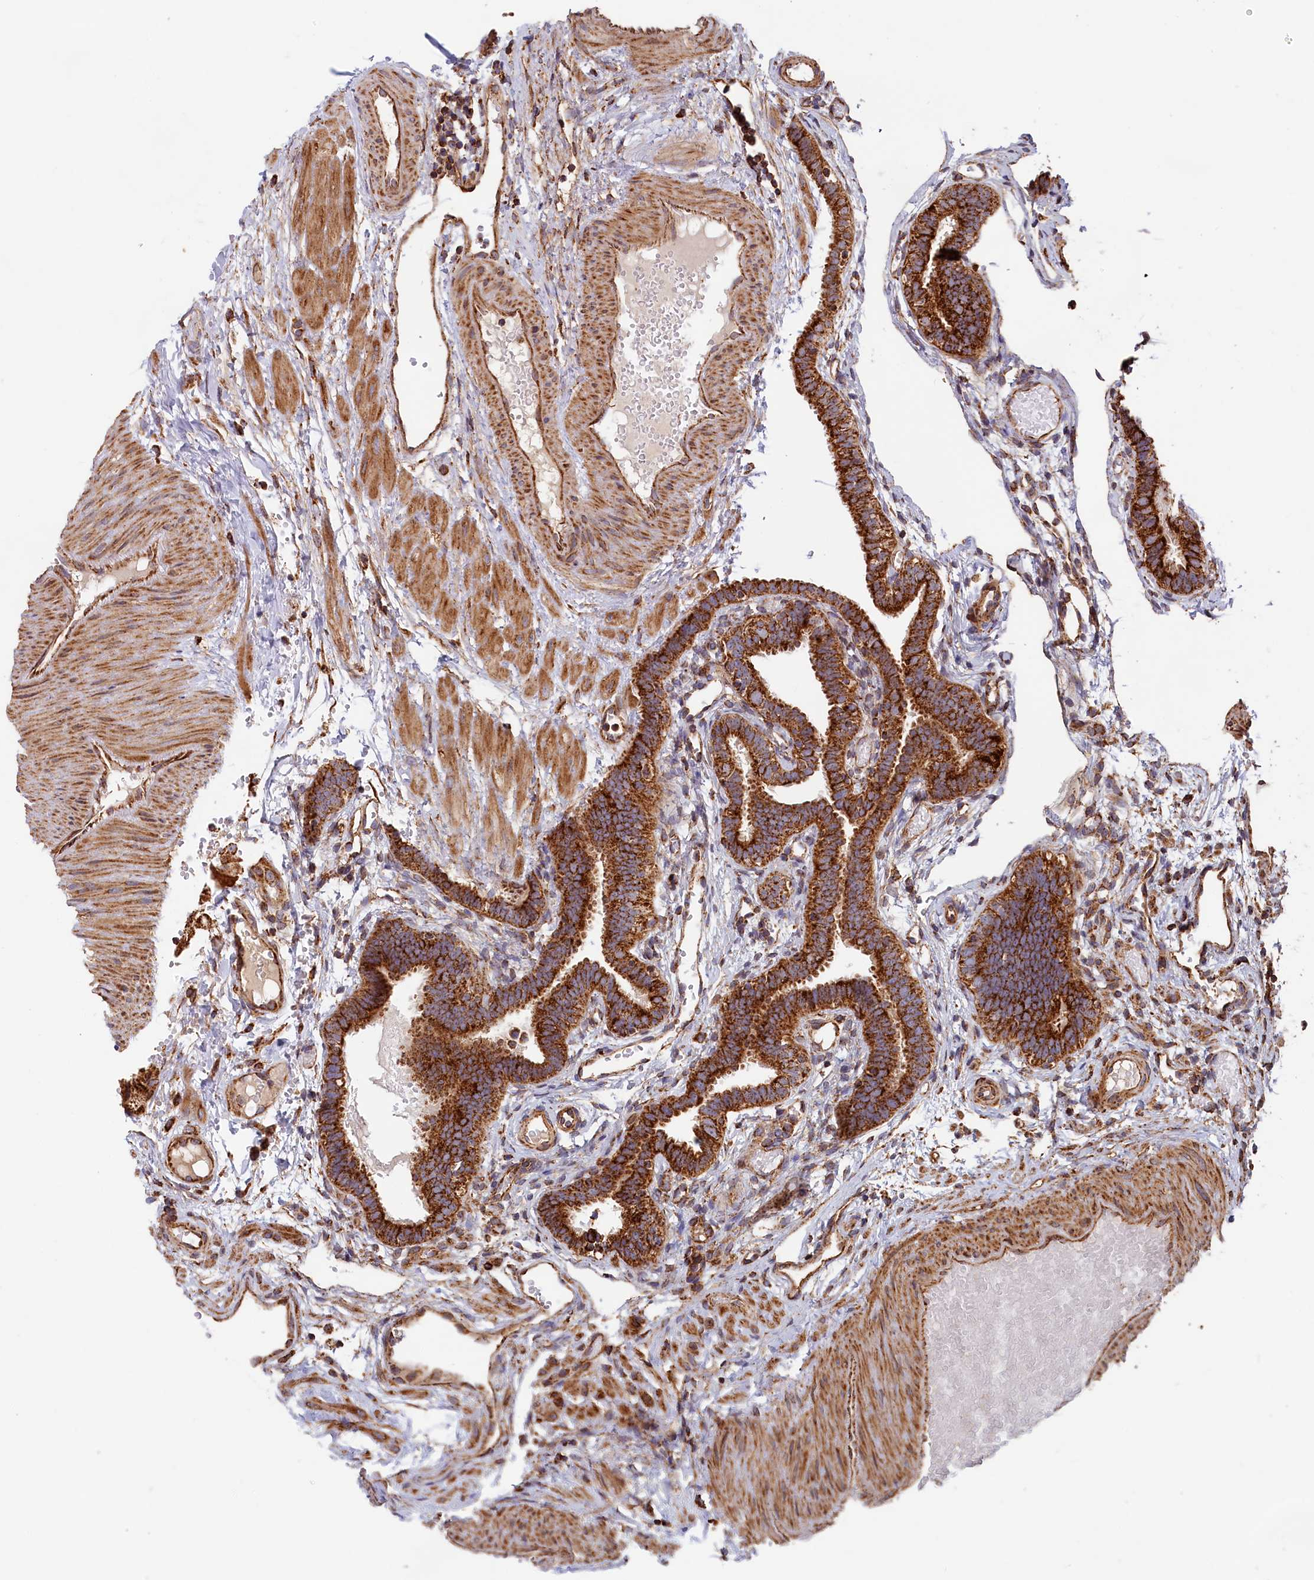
{"staining": {"intensity": "strong", "quantity": ">75%", "location": "cytoplasmic/membranous"}, "tissue": "fallopian tube", "cell_type": "Glandular cells", "image_type": "normal", "snomed": [{"axis": "morphology", "description": "Normal tissue, NOS"}, {"axis": "topography", "description": "Fallopian tube"}], "caption": "Immunohistochemical staining of benign human fallopian tube exhibits >75% levels of strong cytoplasmic/membranous protein positivity in approximately >75% of glandular cells.", "gene": "MACROD1", "patient": {"sex": "female", "age": 37}}